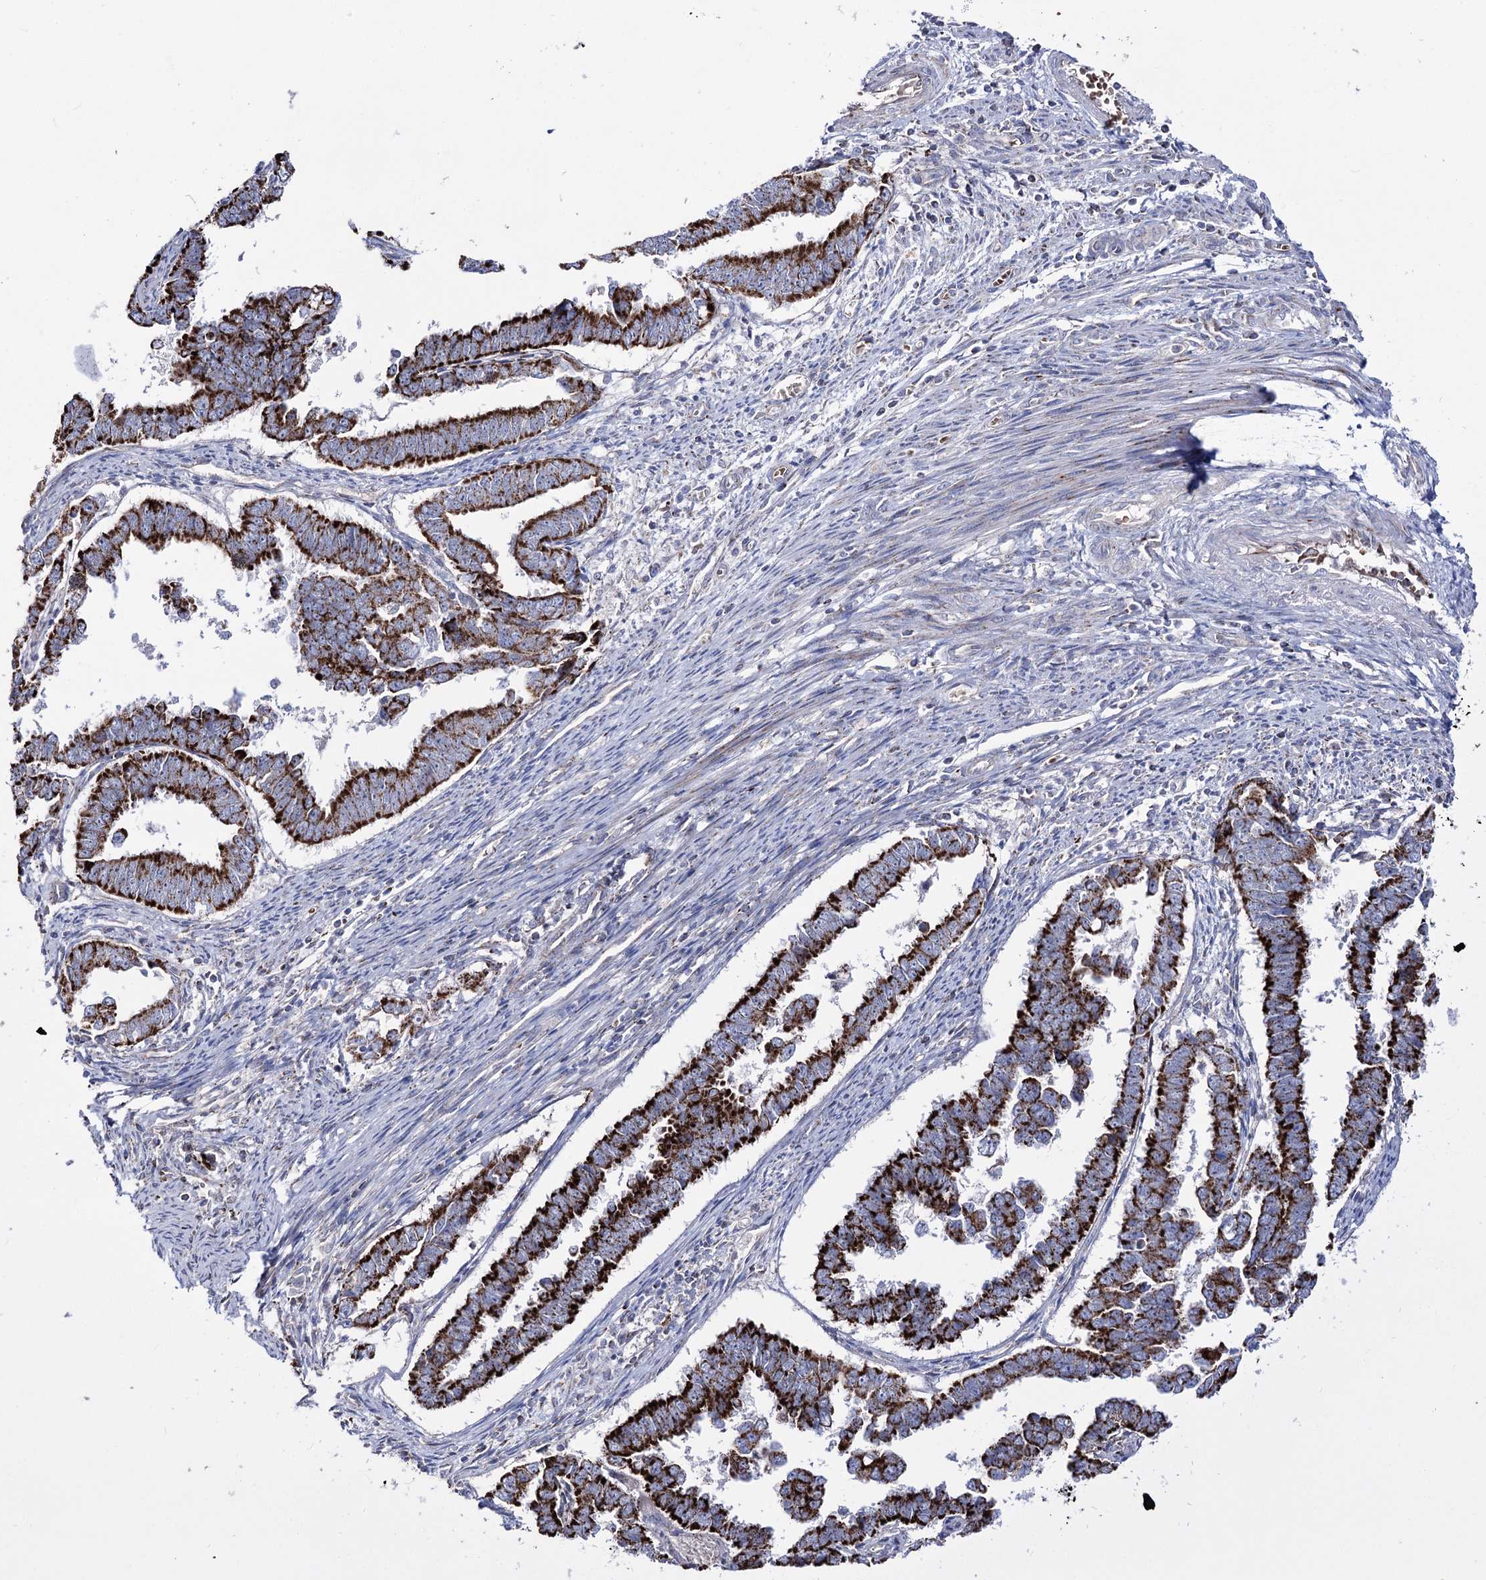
{"staining": {"intensity": "strong", "quantity": ">75%", "location": "cytoplasmic/membranous"}, "tissue": "endometrial cancer", "cell_type": "Tumor cells", "image_type": "cancer", "snomed": [{"axis": "morphology", "description": "Adenocarcinoma, NOS"}, {"axis": "topography", "description": "Endometrium"}], "caption": "The immunohistochemical stain shows strong cytoplasmic/membranous positivity in tumor cells of endometrial cancer (adenocarcinoma) tissue. The staining is performed using DAB brown chromogen to label protein expression. The nuclei are counter-stained blue using hematoxylin.", "gene": "OSBPL5", "patient": {"sex": "female", "age": 75}}